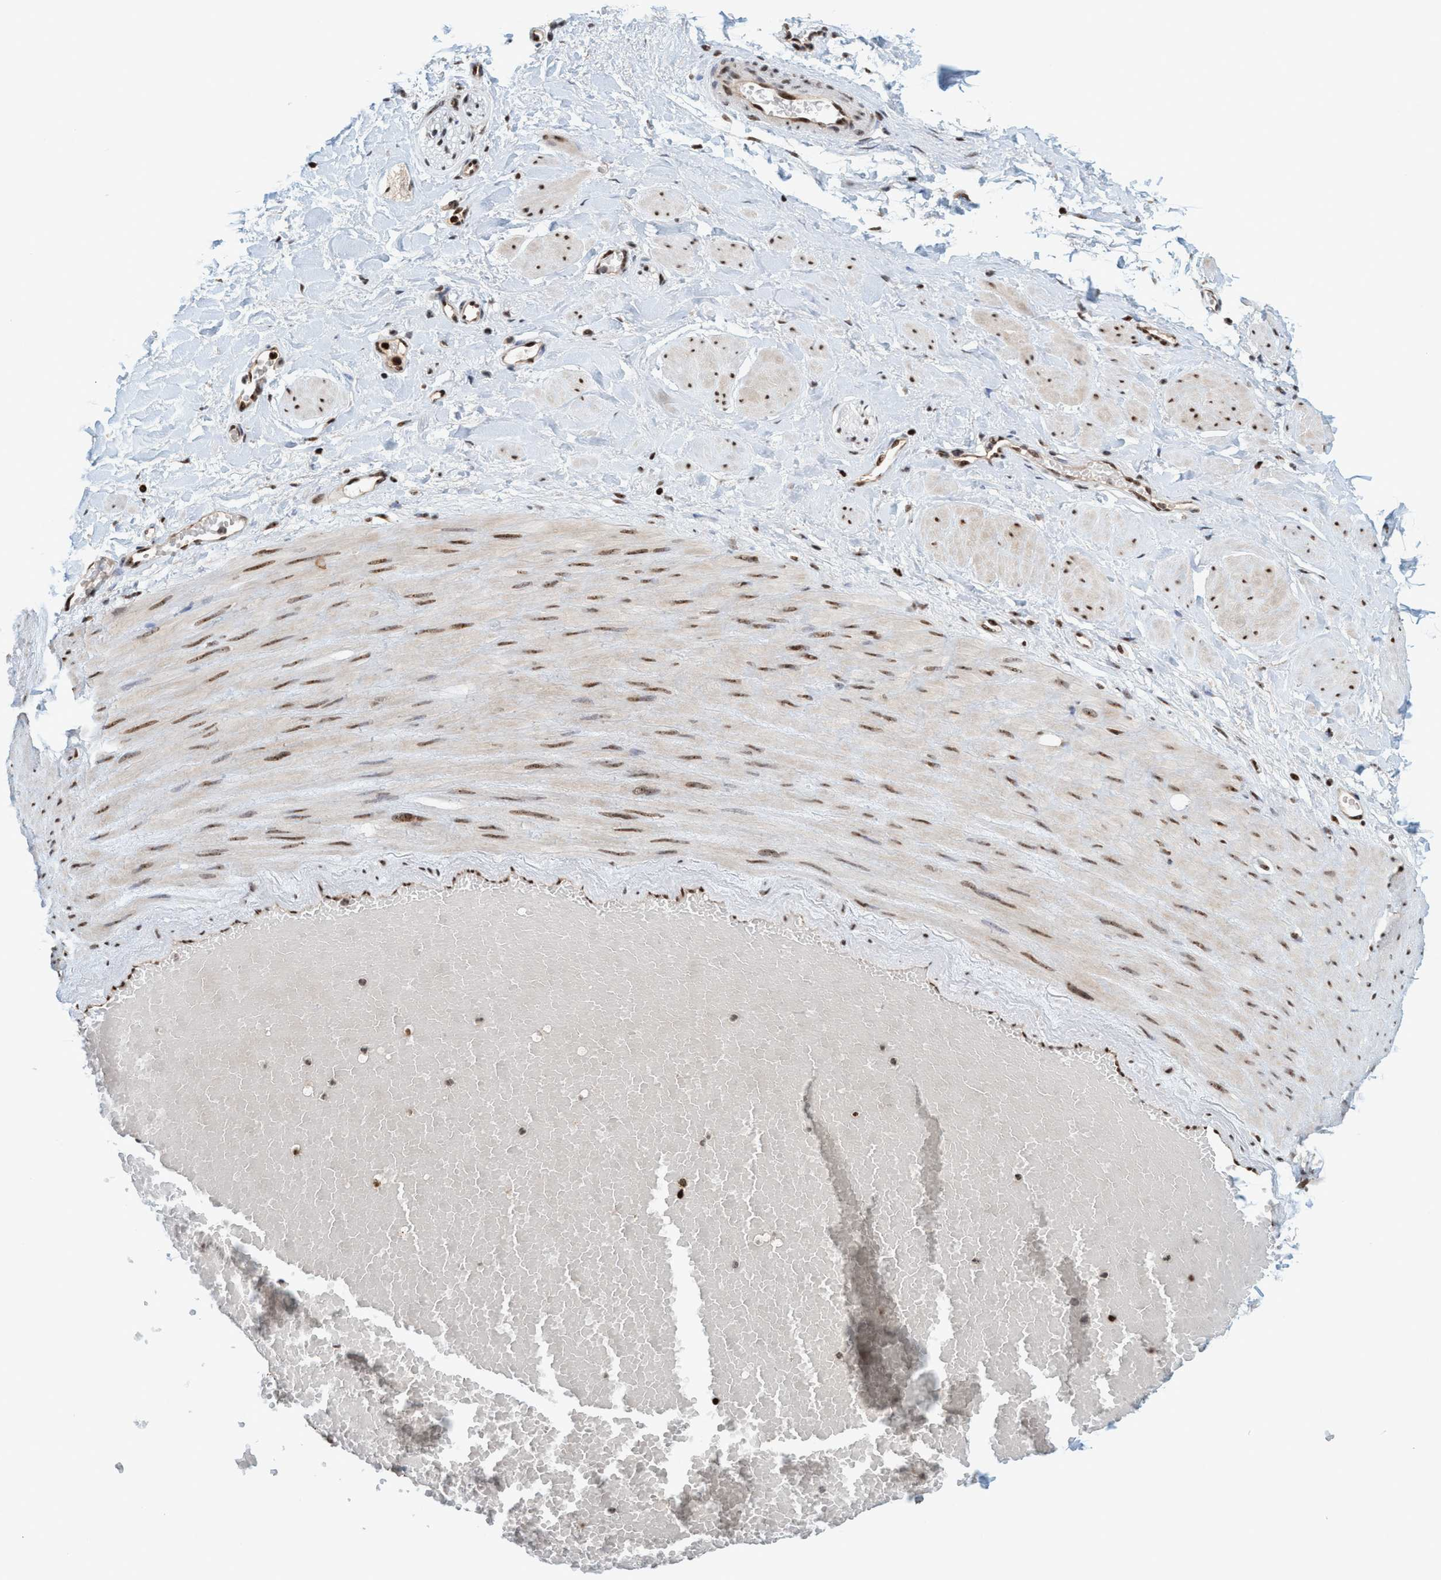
{"staining": {"intensity": "moderate", "quantity": ">75%", "location": "nuclear"}, "tissue": "adipose tissue", "cell_type": "Adipocytes", "image_type": "normal", "snomed": [{"axis": "morphology", "description": "Normal tissue, NOS"}, {"axis": "topography", "description": "Soft tissue"}, {"axis": "topography", "description": "Vascular tissue"}], "caption": "This photomicrograph shows normal adipose tissue stained with immunohistochemistry (IHC) to label a protein in brown. The nuclear of adipocytes show moderate positivity for the protein. Nuclei are counter-stained blue.", "gene": "SMCR8", "patient": {"sex": "female", "age": 35}}